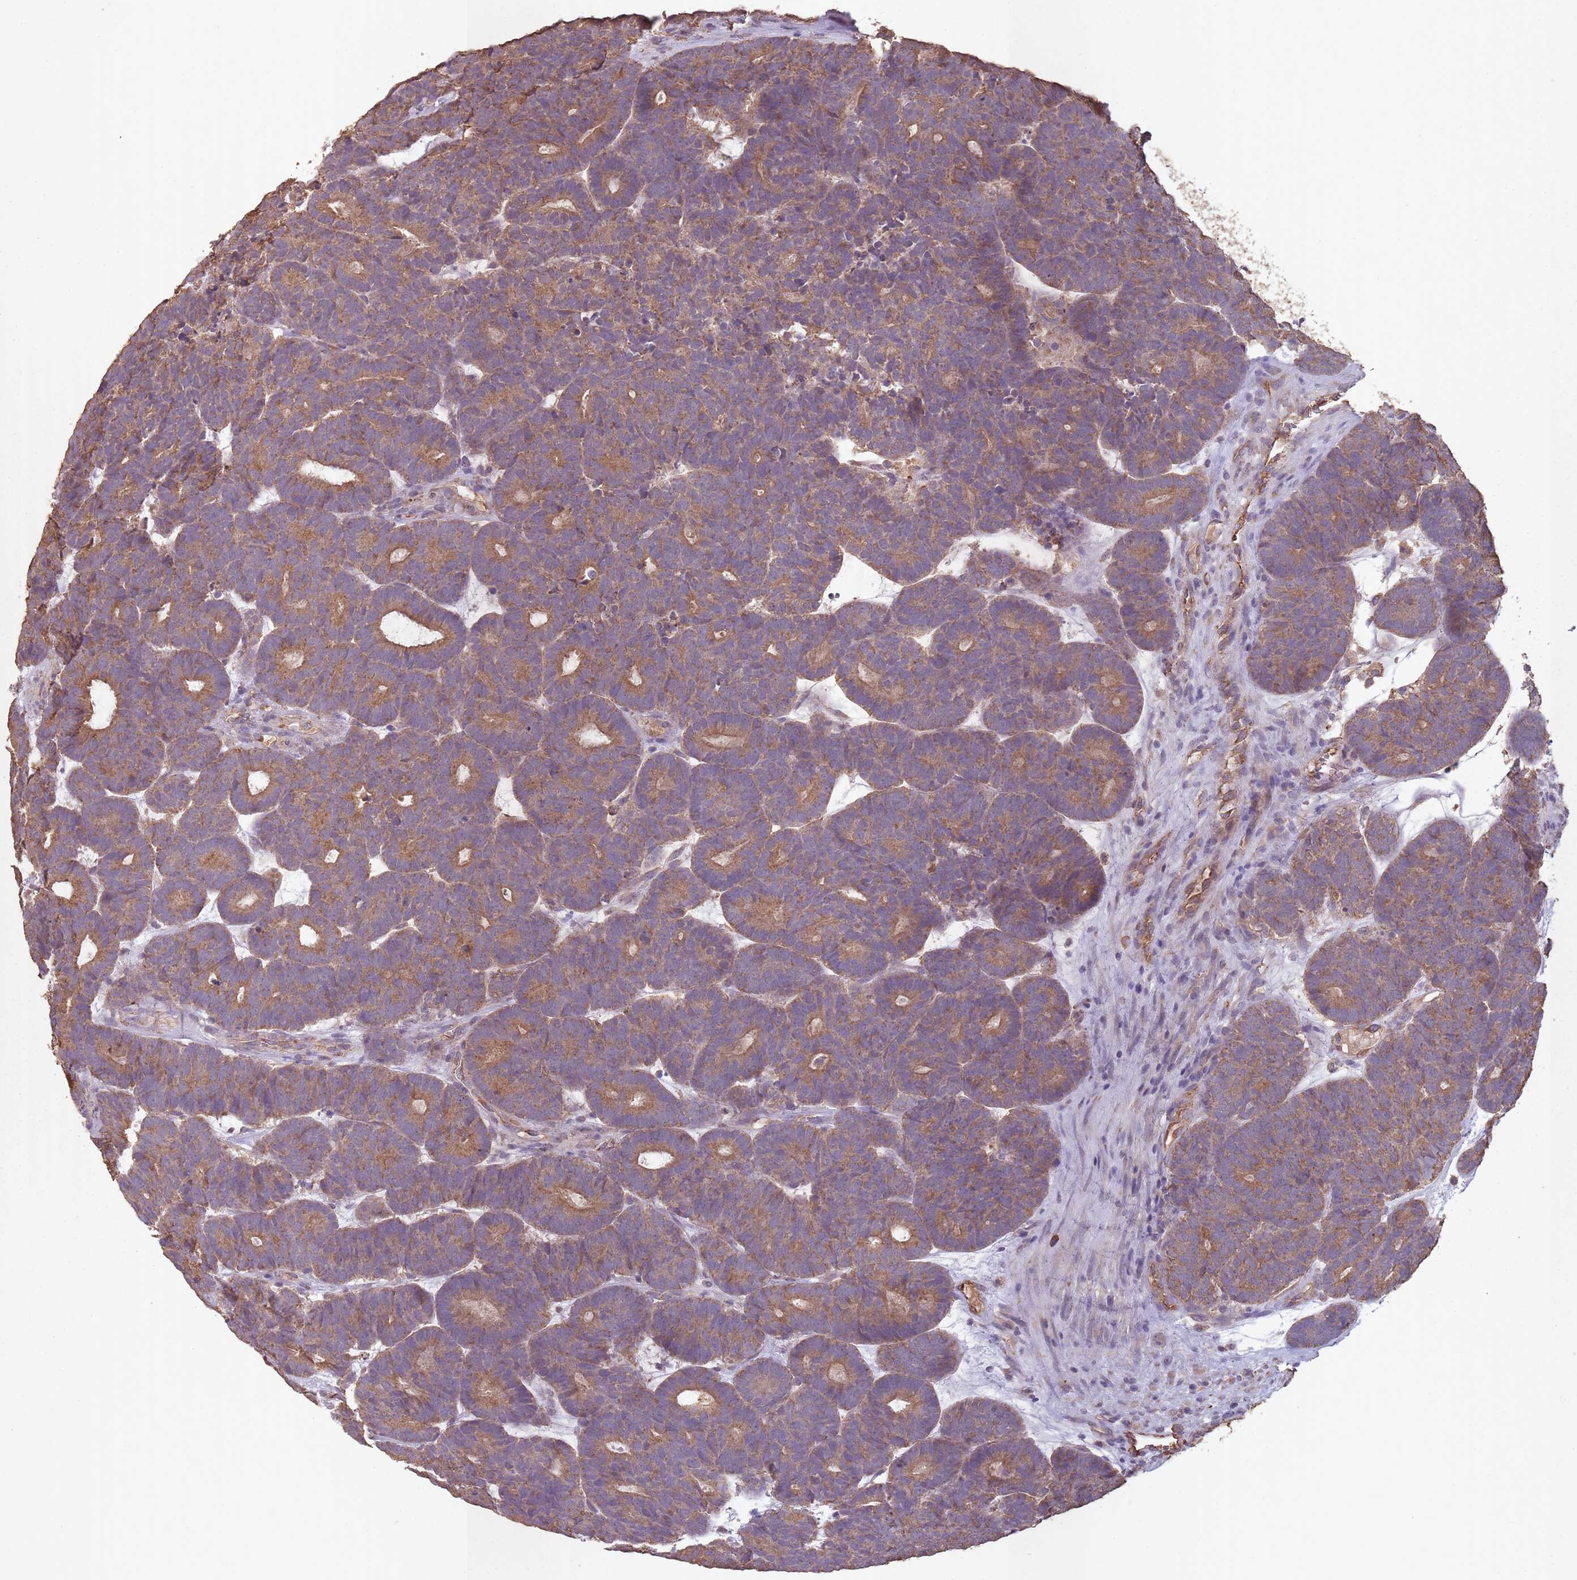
{"staining": {"intensity": "moderate", "quantity": ">75%", "location": "cytoplasmic/membranous"}, "tissue": "head and neck cancer", "cell_type": "Tumor cells", "image_type": "cancer", "snomed": [{"axis": "morphology", "description": "Adenocarcinoma, NOS"}, {"axis": "topography", "description": "Head-Neck"}], "caption": "Protein expression analysis of human head and neck adenocarcinoma reveals moderate cytoplasmic/membranous staining in about >75% of tumor cells. (DAB (3,3'-diaminobenzidine) = brown stain, brightfield microscopy at high magnification).", "gene": "SANBR", "patient": {"sex": "female", "age": 81}}